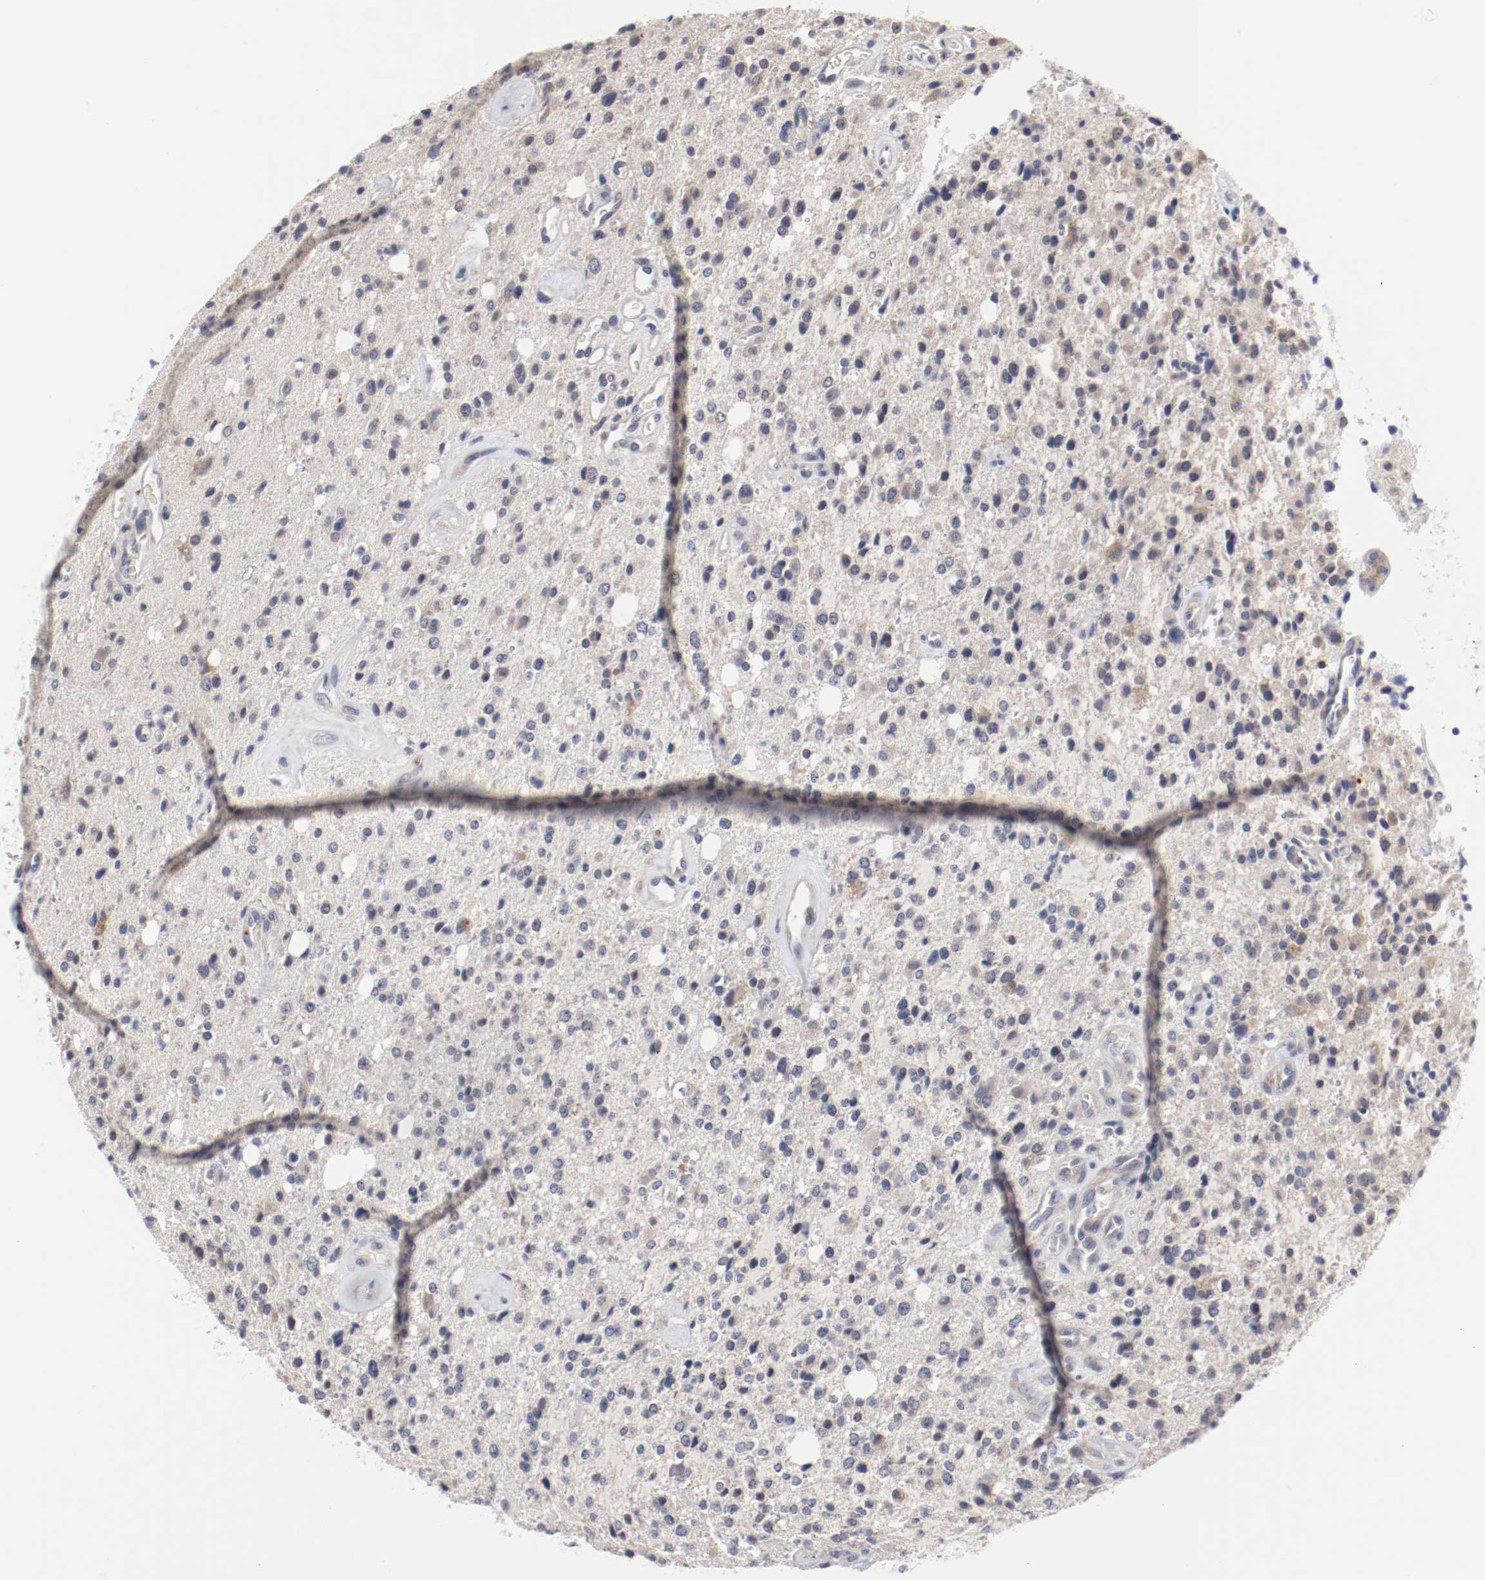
{"staining": {"intensity": "weak", "quantity": "<25%", "location": "cytoplasmic/membranous"}, "tissue": "glioma", "cell_type": "Tumor cells", "image_type": "cancer", "snomed": [{"axis": "morphology", "description": "Glioma, malignant, High grade"}, {"axis": "topography", "description": "Brain"}], "caption": "A high-resolution histopathology image shows immunohistochemistry (IHC) staining of glioma, which shows no significant positivity in tumor cells.", "gene": "GPR143", "patient": {"sex": "male", "age": 47}}